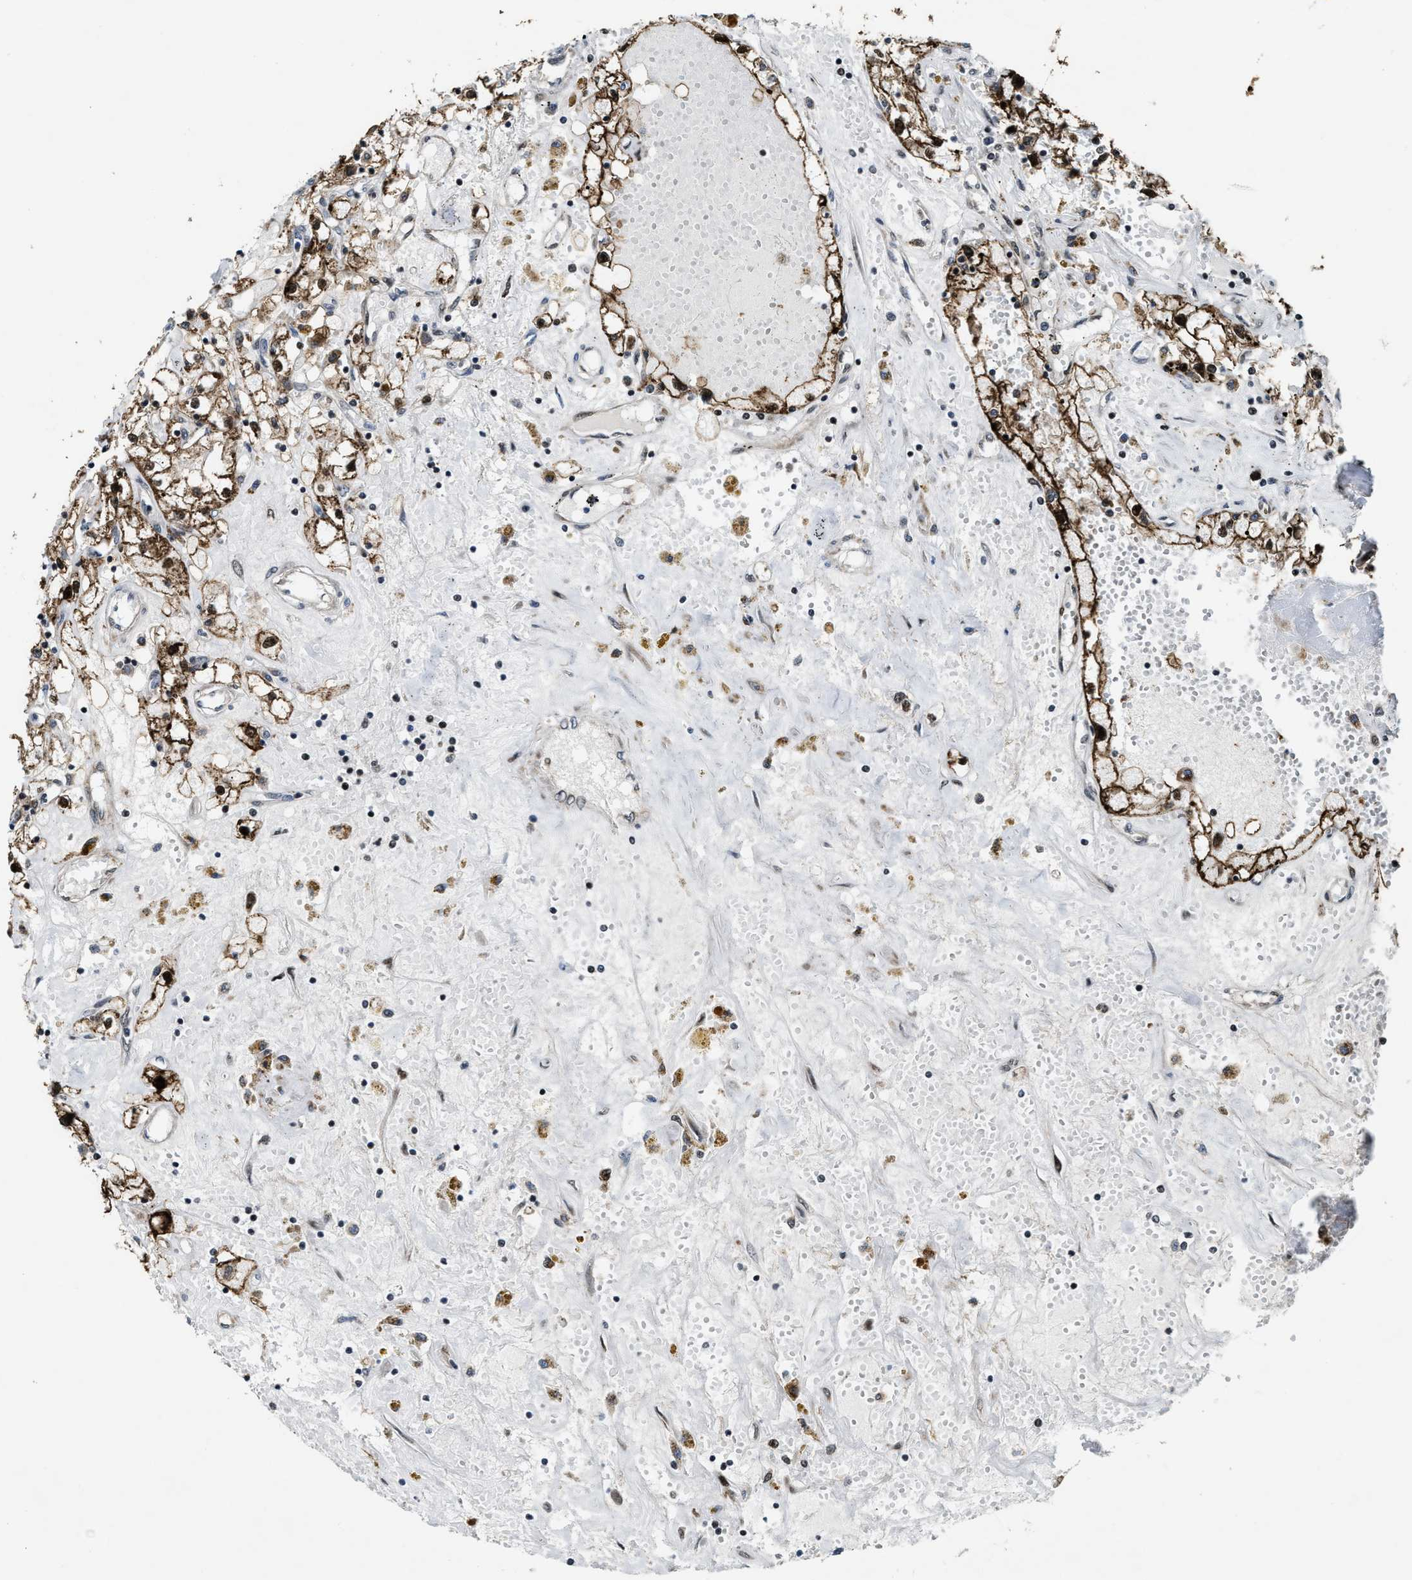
{"staining": {"intensity": "moderate", "quantity": ">75%", "location": "cytoplasmic/membranous,nuclear"}, "tissue": "renal cancer", "cell_type": "Tumor cells", "image_type": "cancer", "snomed": [{"axis": "morphology", "description": "Adenocarcinoma, NOS"}, {"axis": "topography", "description": "Kidney"}], "caption": "Protein analysis of adenocarcinoma (renal) tissue reveals moderate cytoplasmic/membranous and nuclear expression in approximately >75% of tumor cells.", "gene": "ZNF250", "patient": {"sex": "male", "age": 56}}